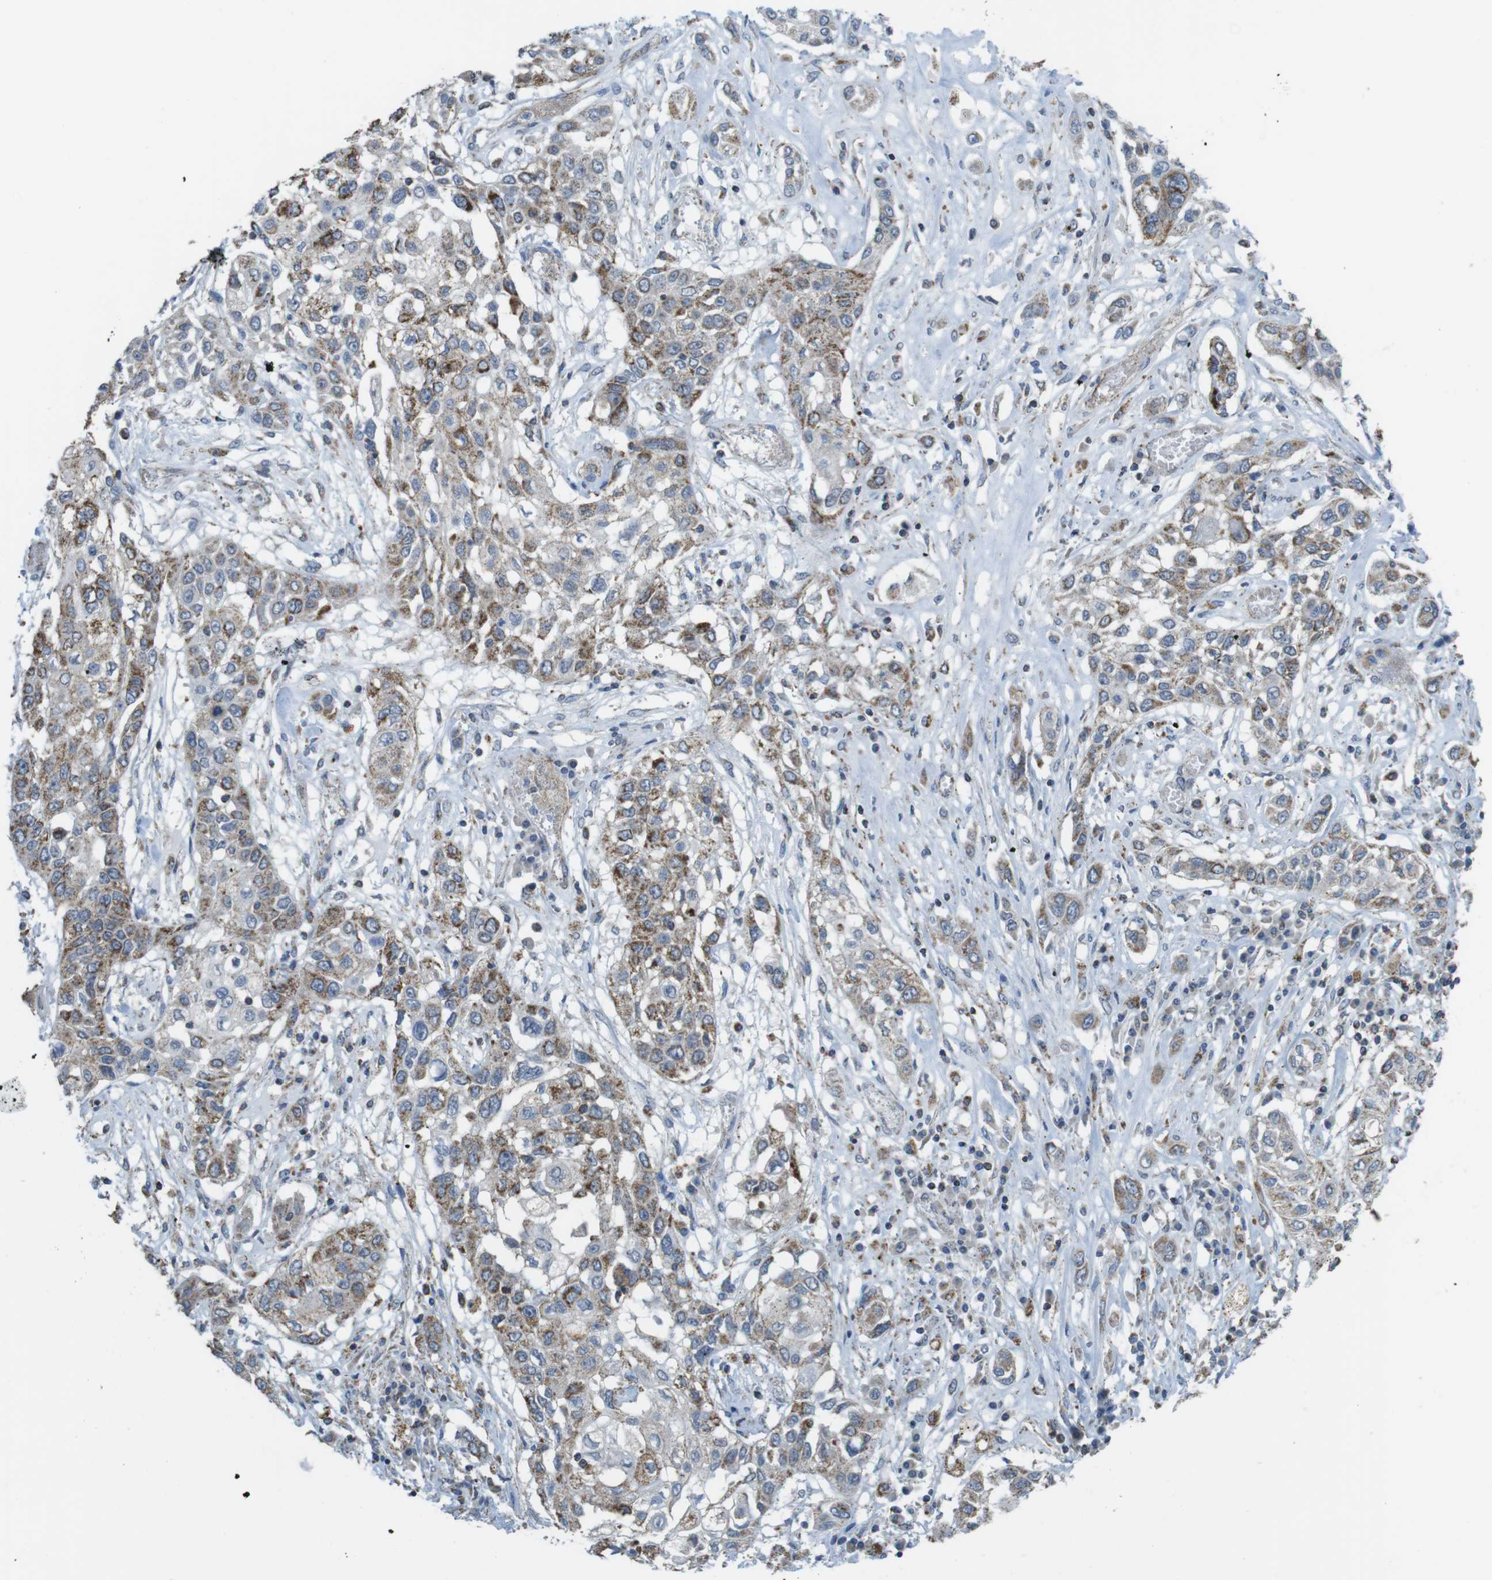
{"staining": {"intensity": "moderate", "quantity": "25%-75%", "location": "cytoplasmic/membranous"}, "tissue": "lung cancer", "cell_type": "Tumor cells", "image_type": "cancer", "snomed": [{"axis": "morphology", "description": "Squamous cell carcinoma, NOS"}, {"axis": "topography", "description": "Lung"}], "caption": "Protein analysis of lung squamous cell carcinoma tissue demonstrates moderate cytoplasmic/membranous positivity in approximately 25%-75% of tumor cells.", "gene": "GRIK2", "patient": {"sex": "male", "age": 71}}